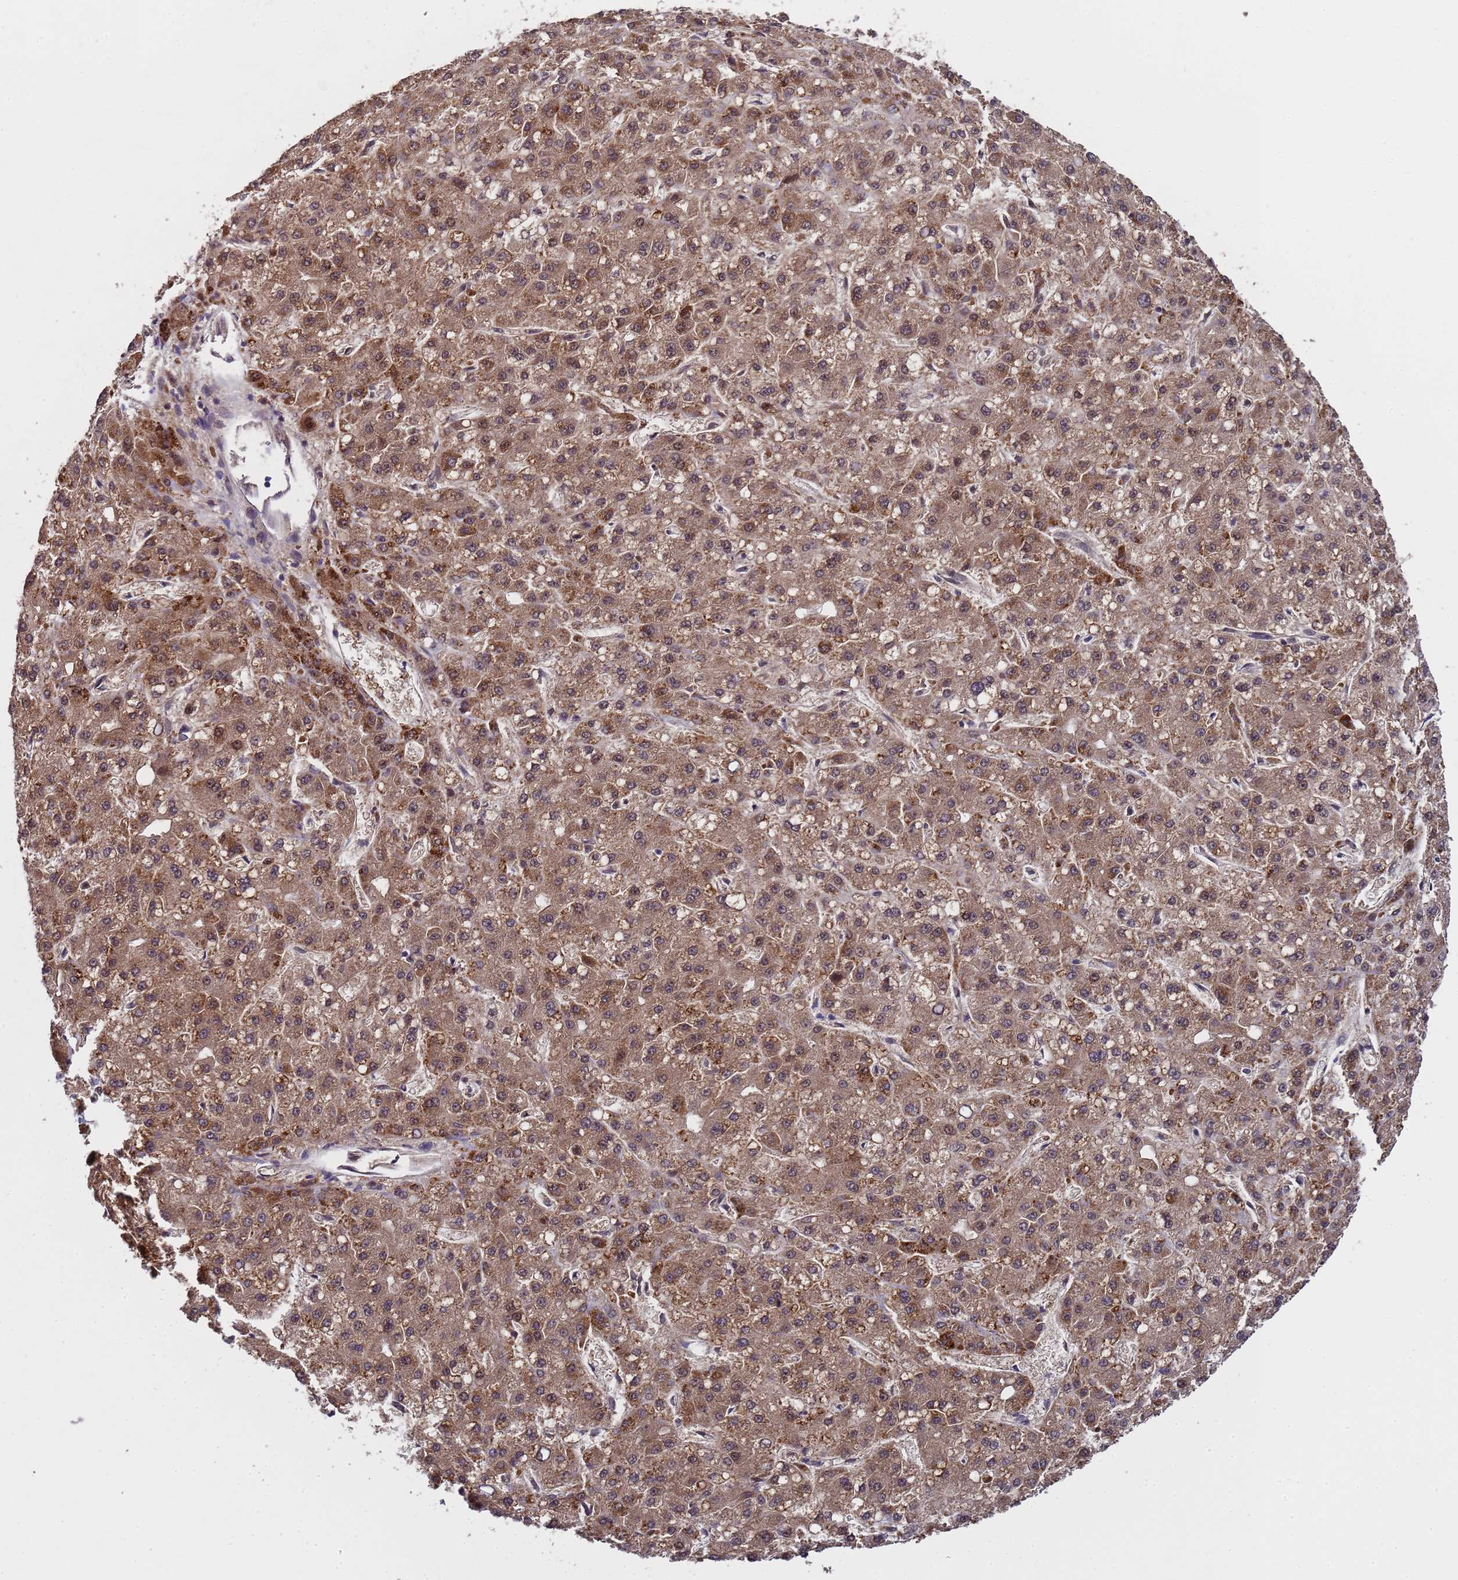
{"staining": {"intensity": "moderate", "quantity": ">75%", "location": "cytoplasmic/membranous,nuclear"}, "tissue": "liver cancer", "cell_type": "Tumor cells", "image_type": "cancer", "snomed": [{"axis": "morphology", "description": "Carcinoma, Hepatocellular, NOS"}, {"axis": "topography", "description": "Liver"}], "caption": "The histopathology image shows a brown stain indicating the presence of a protein in the cytoplasmic/membranous and nuclear of tumor cells in liver cancer (hepatocellular carcinoma).", "gene": "ANAPC13", "patient": {"sex": "male", "age": 67}}